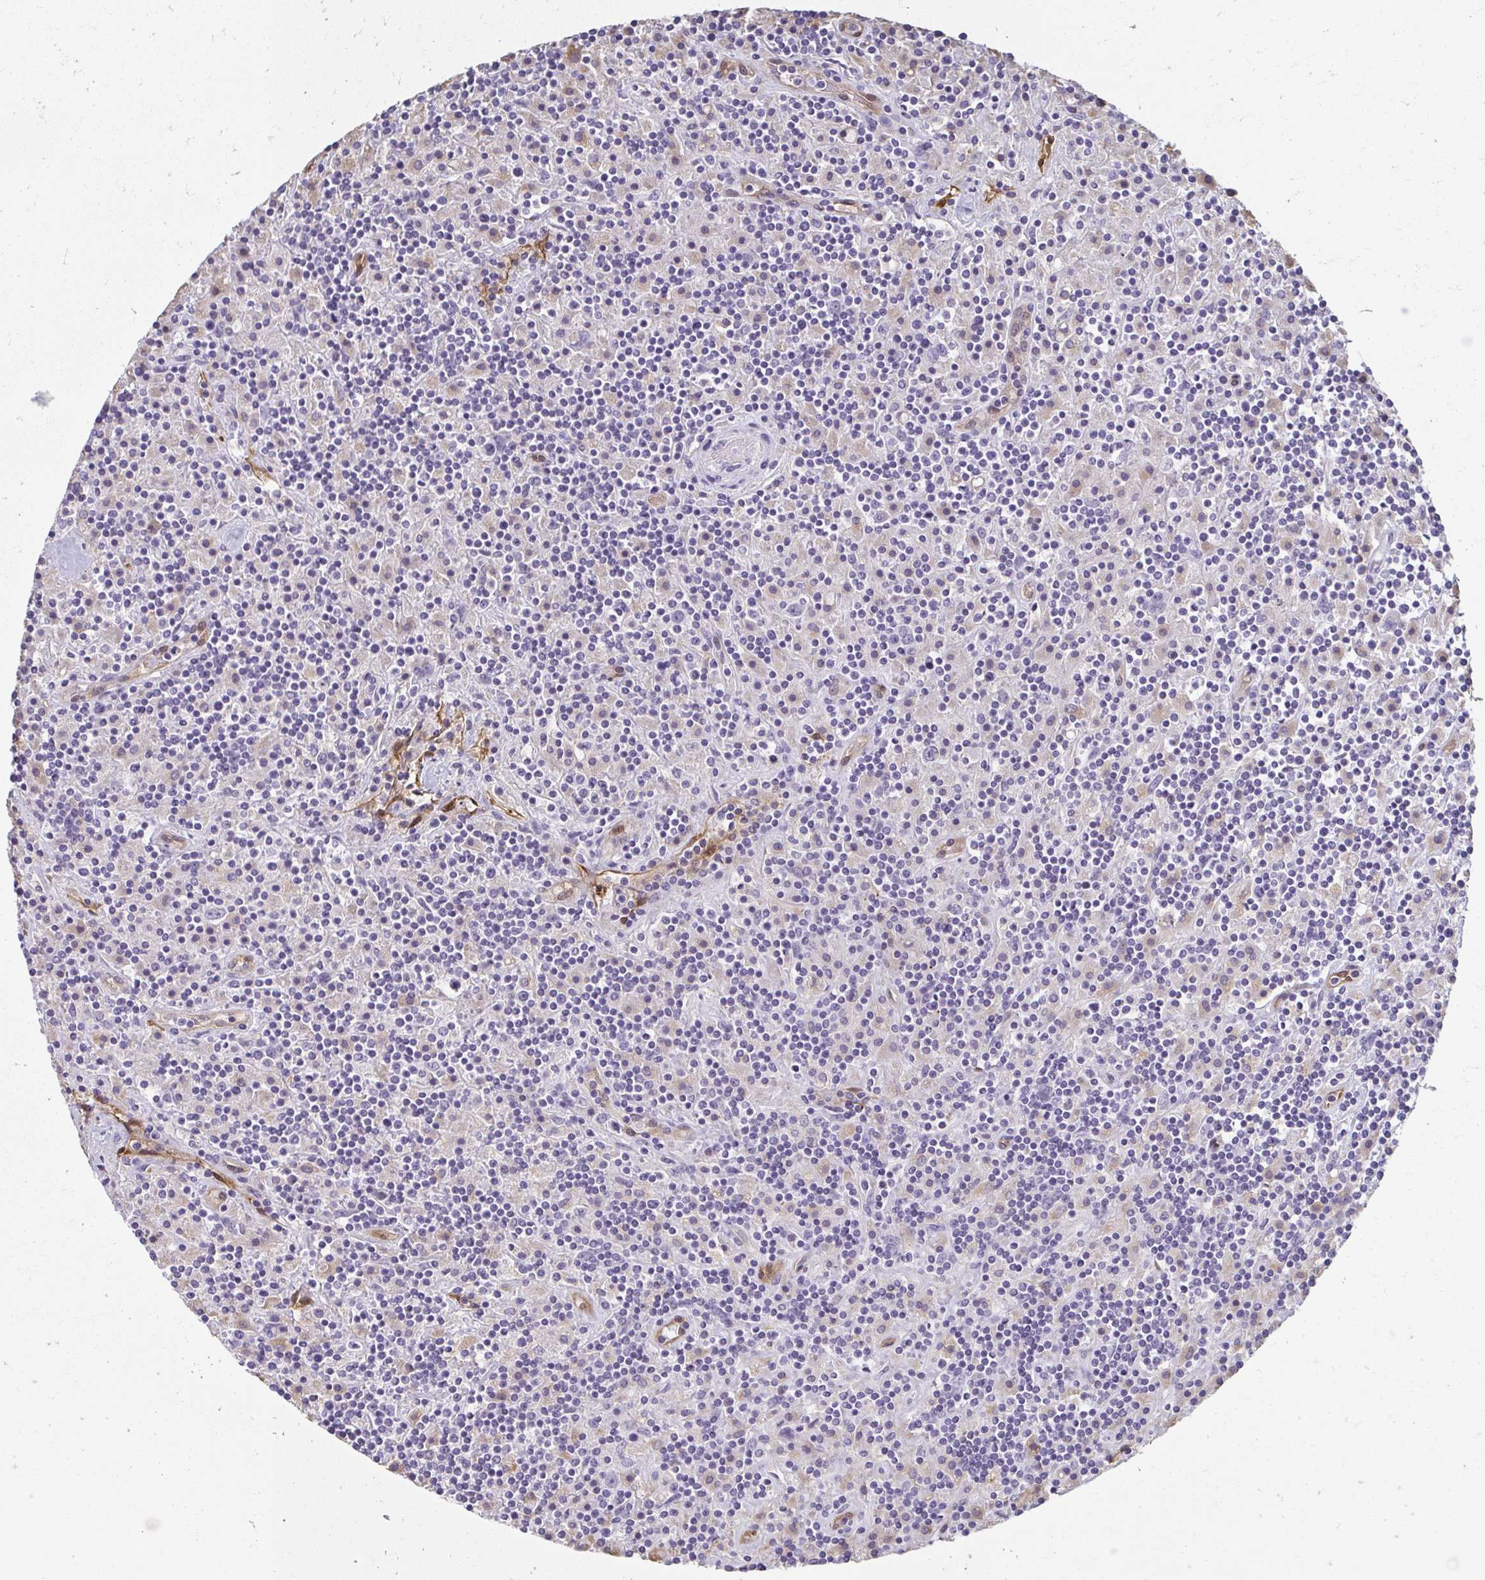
{"staining": {"intensity": "negative", "quantity": "none", "location": "none"}, "tissue": "lymphoma", "cell_type": "Tumor cells", "image_type": "cancer", "snomed": [{"axis": "morphology", "description": "Hodgkin's disease, NOS"}, {"axis": "topography", "description": "Lymph node"}], "caption": "This is a image of immunohistochemistry (IHC) staining of lymphoma, which shows no positivity in tumor cells.", "gene": "PDE2A", "patient": {"sex": "male", "age": 70}}